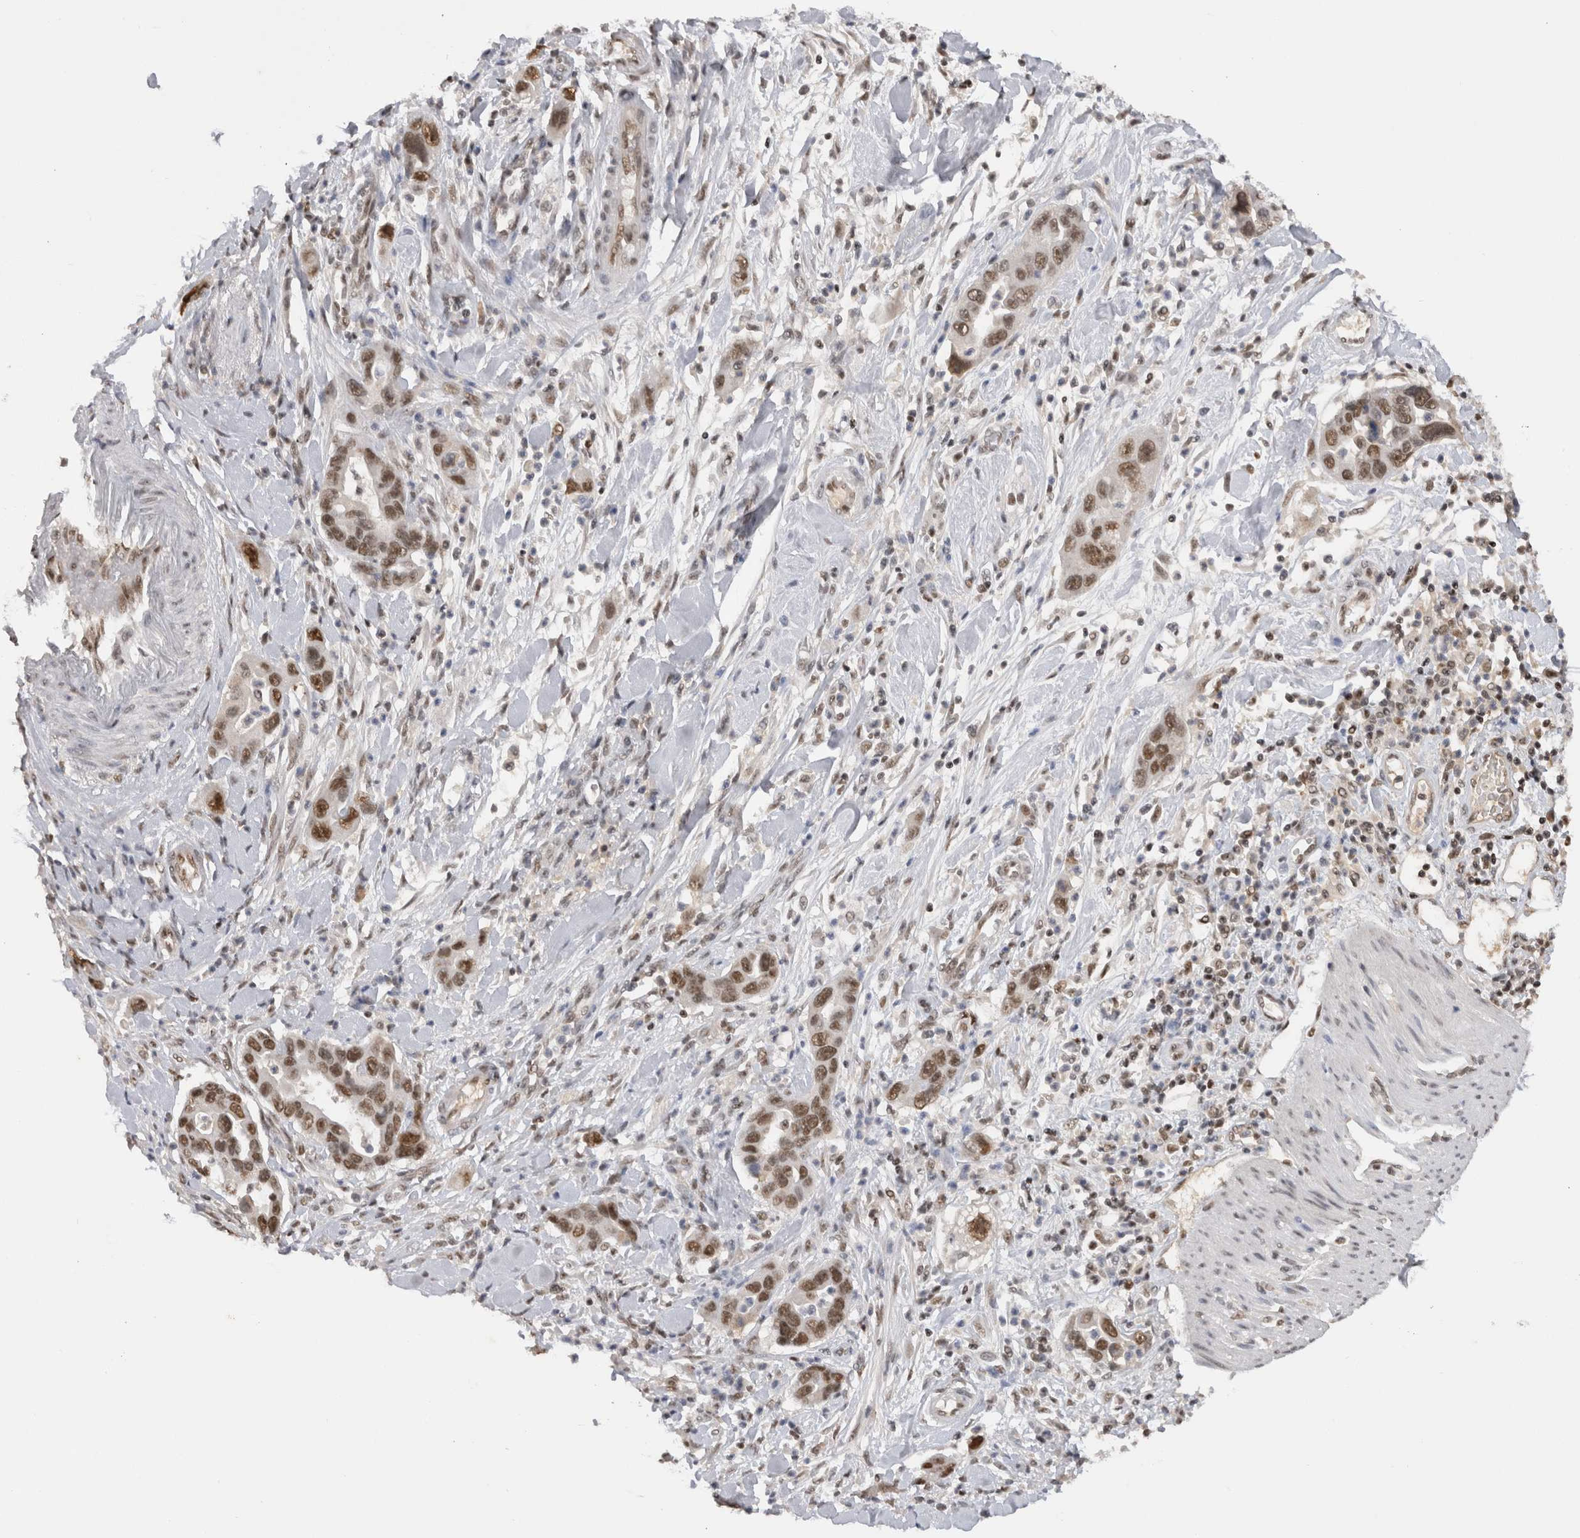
{"staining": {"intensity": "moderate", "quantity": "25%-75%", "location": "nuclear"}, "tissue": "pancreatic cancer", "cell_type": "Tumor cells", "image_type": "cancer", "snomed": [{"axis": "morphology", "description": "Adenocarcinoma, NOS"}, {"axis": "topography", "description": "Pancreas"}], "caption": "Adenocarcinoma (pancreatic) stained for a protein reveals moderate nuclear positivity in tumor cells.", "gene": "DAXX", "patient": {"sex": "female", "age": 71}}